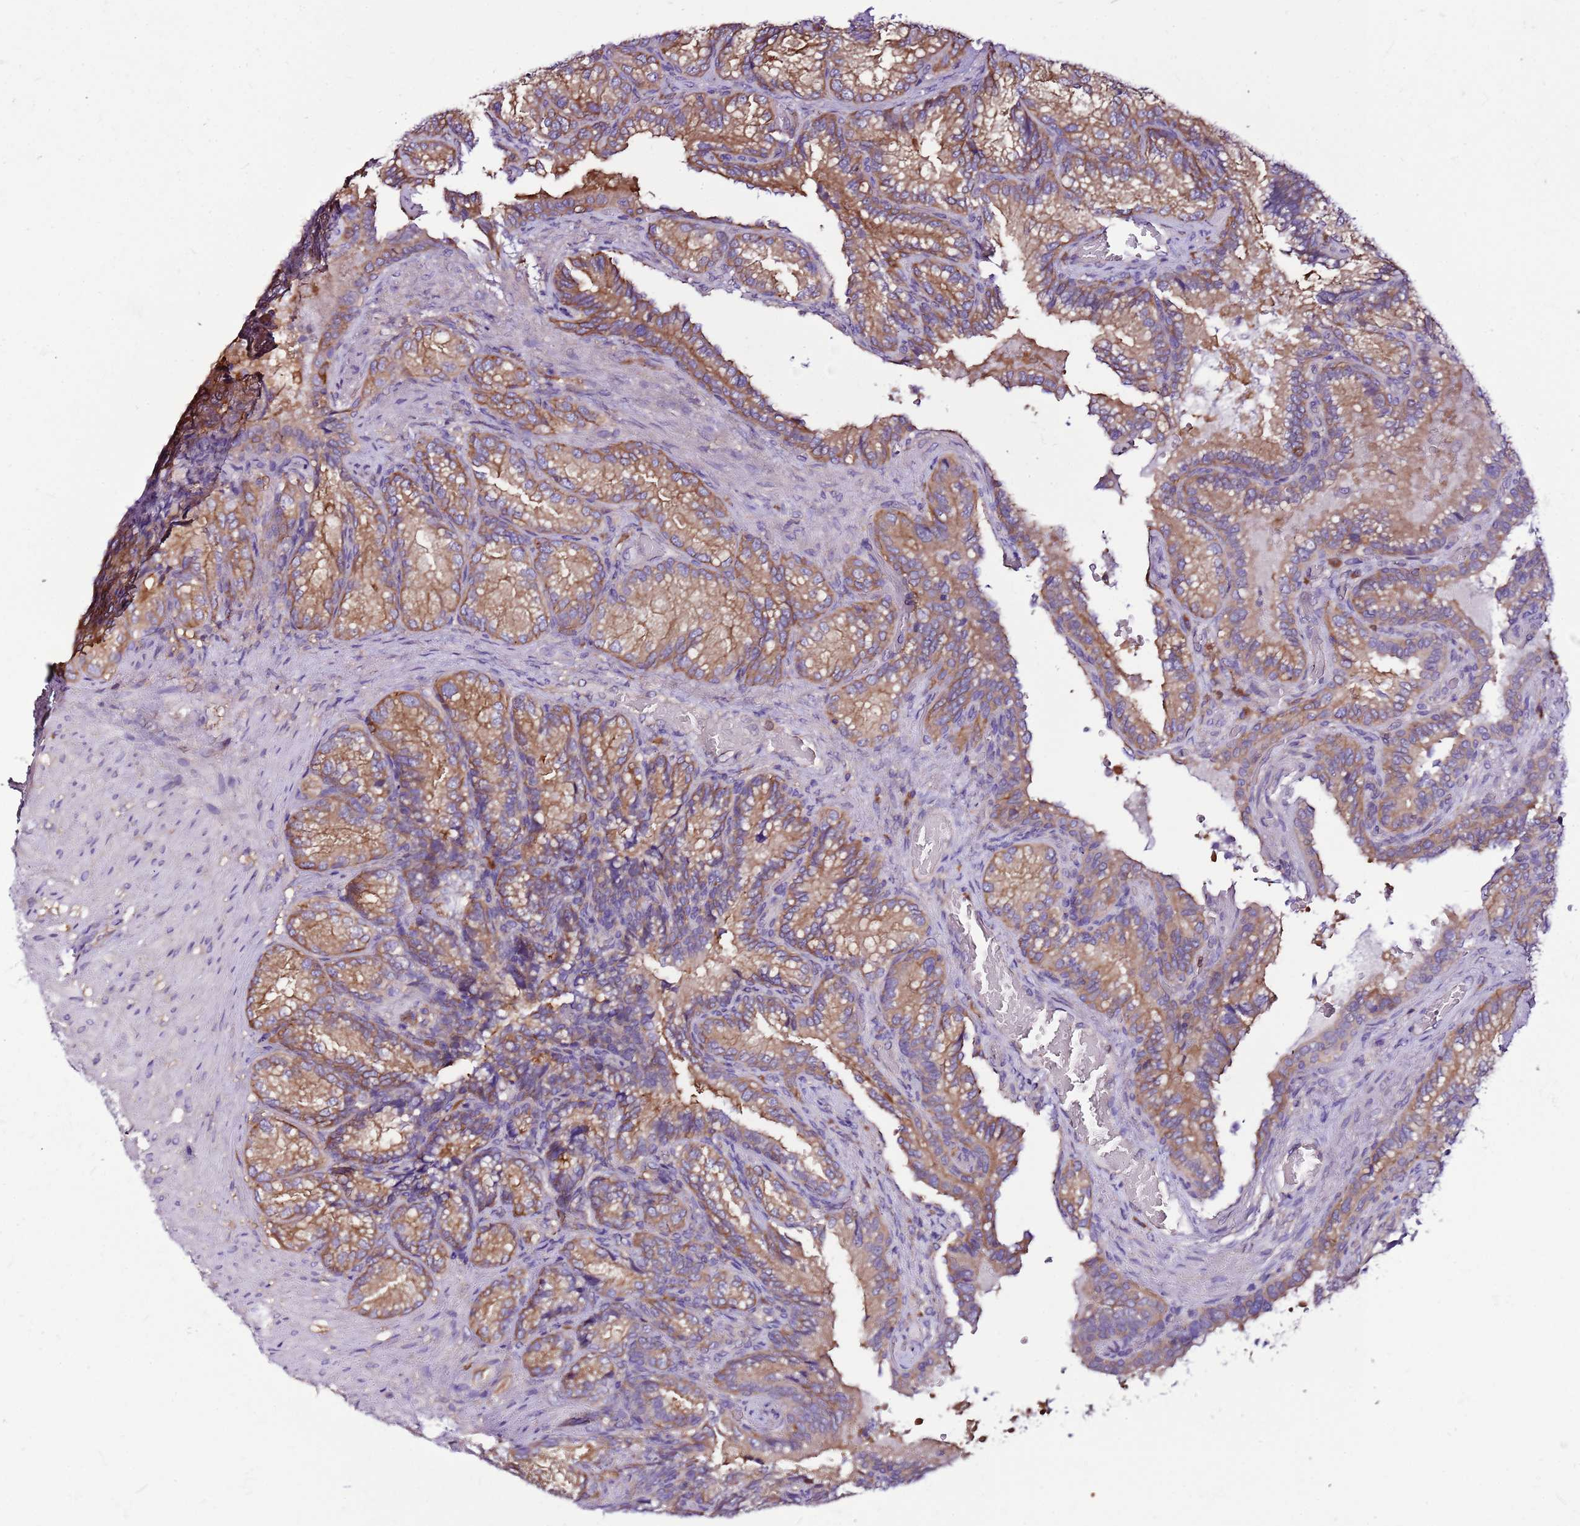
{"staining": {"intensity": "moderate", "quantity": ">75%", "location": "cytoplasmic/membranous"}, "tissue": "seminal vesicle", "cell_type": "Glandular cells", "image_type": "normal", "snomed": [{"axis": "morphology", "description": "Normal tissue, NOS"}, {"axis": "topography", "description": "Seminal veicle"}], "caption": "Seminal vesicle stained for a protein (brown) displays moderate cytoplasmic/membranous positive expression in approximately >75% of glandular cells.", "gene": "ATXN2L", "patient": {"sex": "male", "age": 58}}